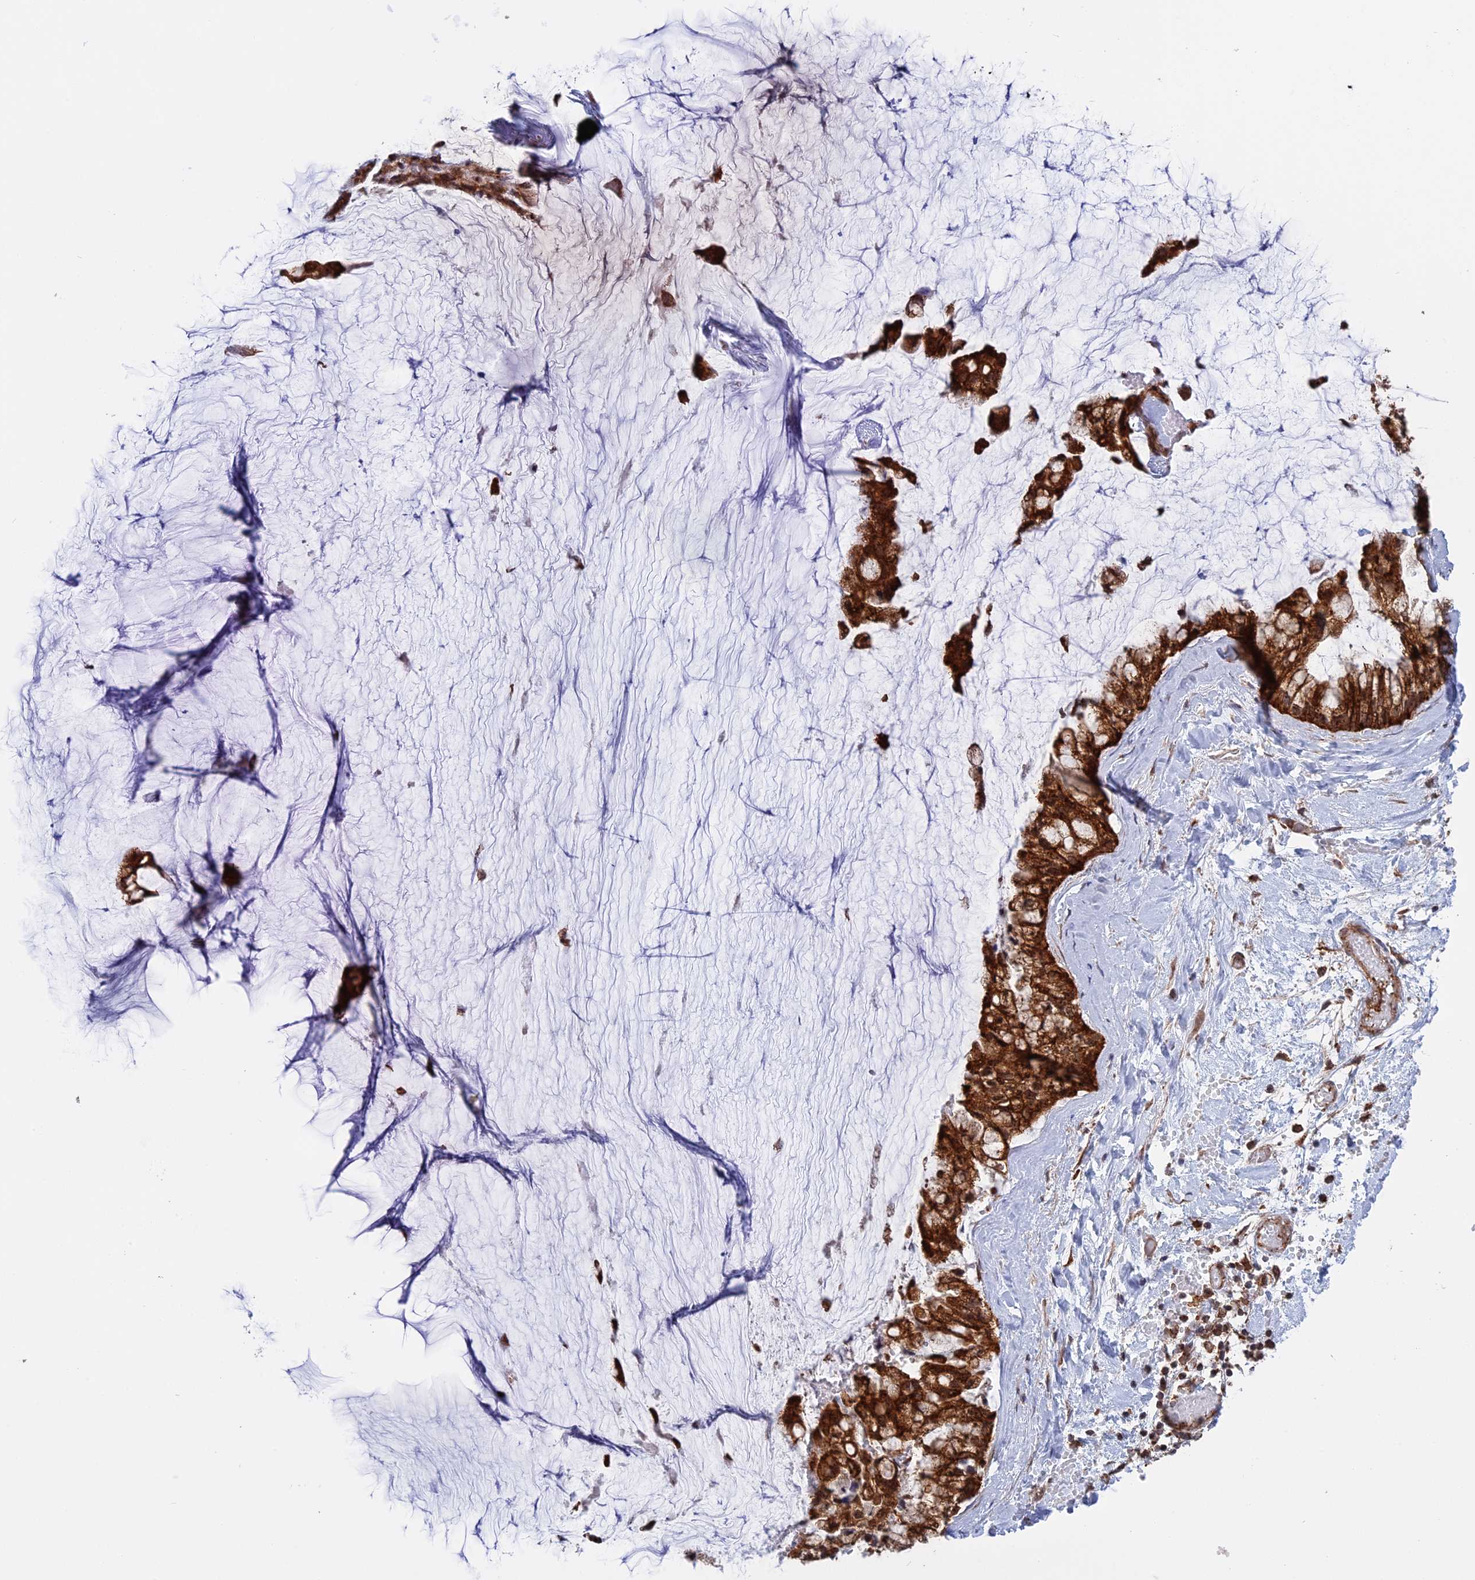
{"staining": {"intensity": "strong", "quantity": ">75%", "location": "cytoplasmic/membranous"}, "tissue": "ovarian cancer", "cell_type": "Tumor cells", "image_type": "cancer", "snomed": [{"axis": "morphology", "description": "Cystadenocarcinoma, mucinous, NOS"}, {"axis": "topography", "description": "Ovary"}], "caption": "The immunohistochemical stain labels strong cytoplasmic/membranous expression in tumor cells of mucinous cystadenocarcinoma (ovarian) tissue.", "gene": "CLINT1", "patient": {"sex": "female", "age": 39}}